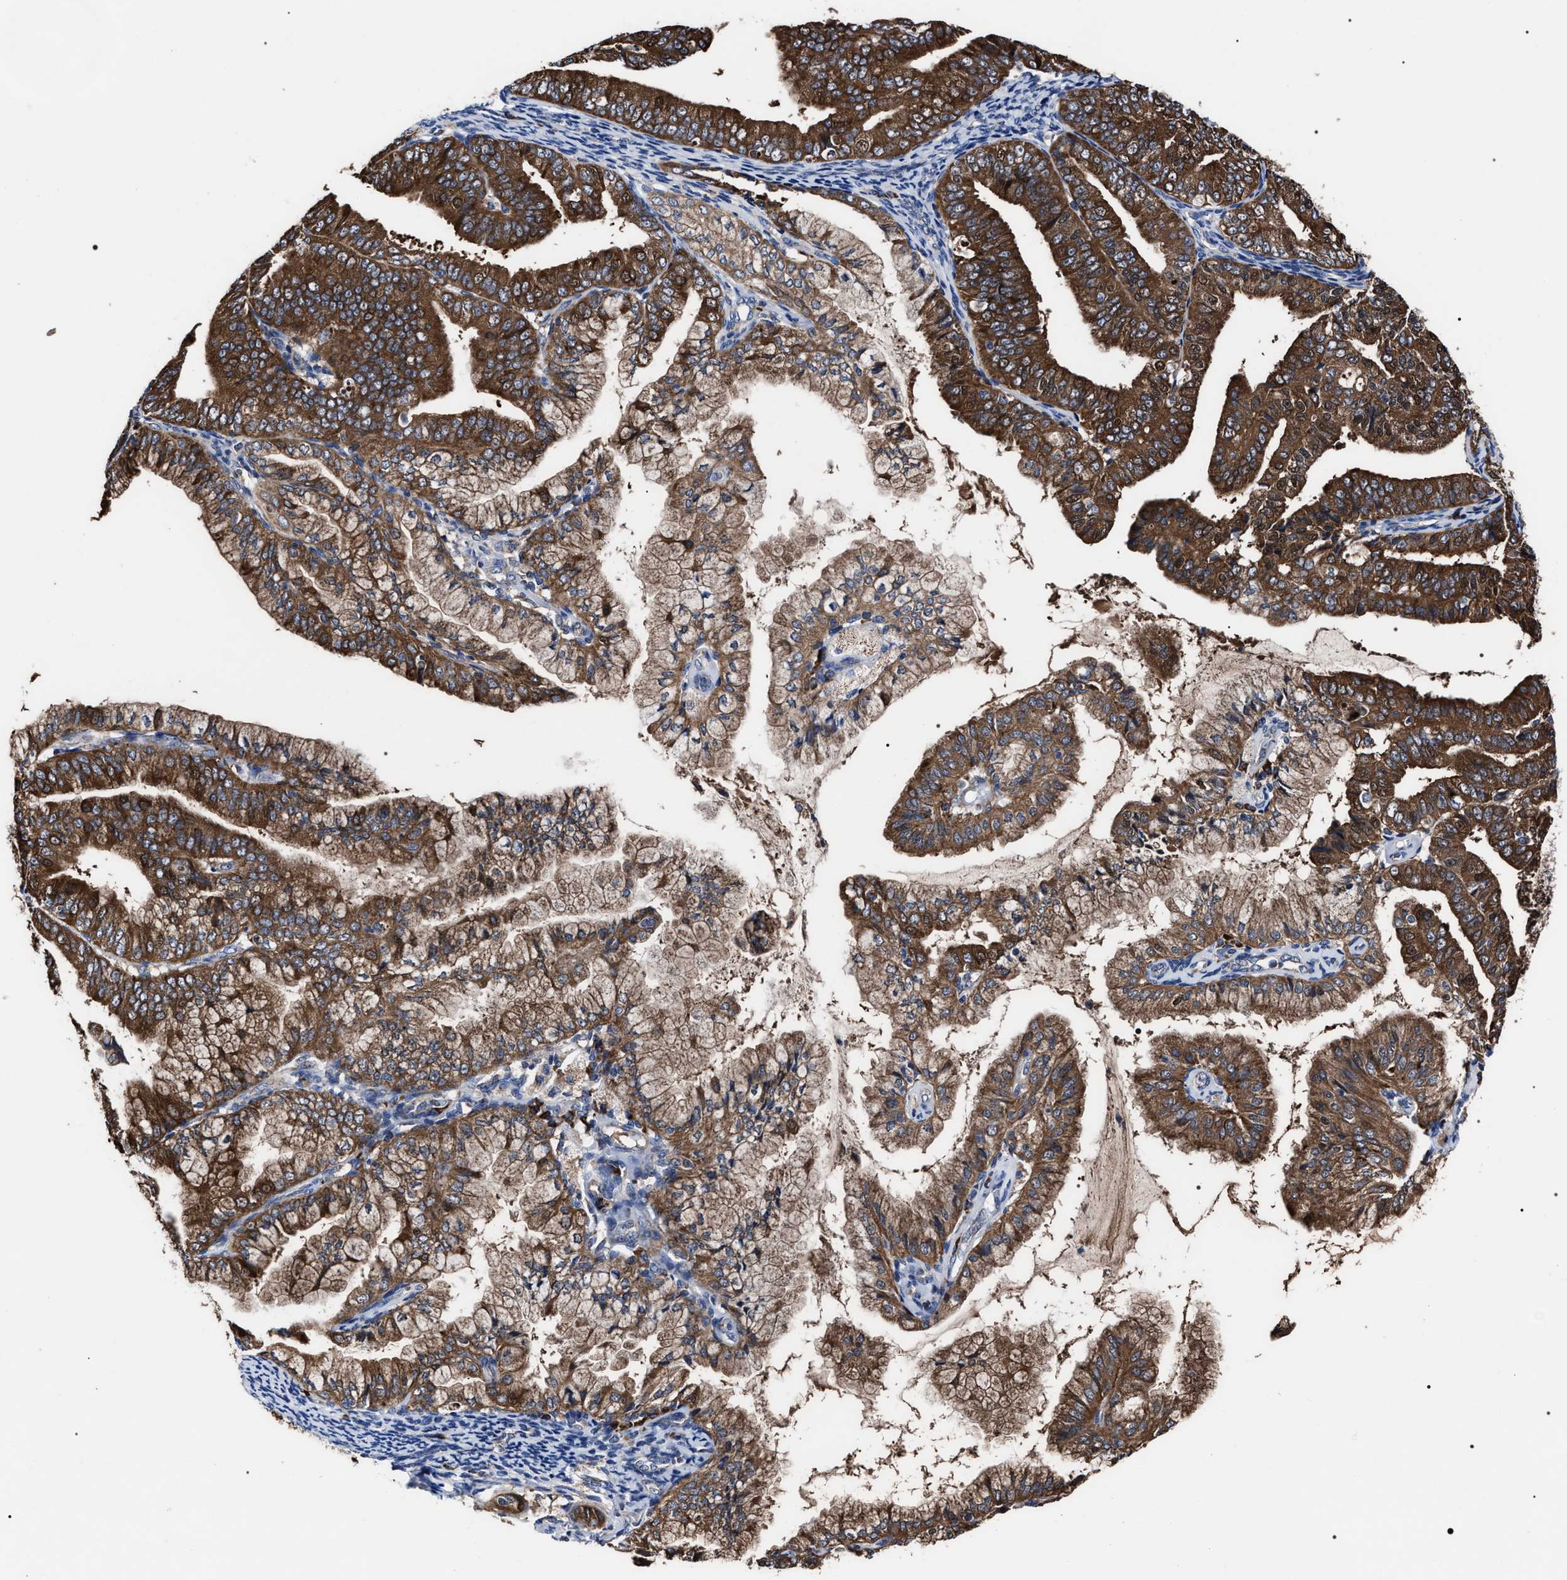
{"staining": {"intensity": "strong", "quantity": ">75%", "location": "cytoplasmic/membranous"}, "tissue": "endometrial cancer", "cell_type": "Tumor cells", "image_type": "cancer", "snomed": [{"axis": "morphology", "description": "Adenocarcinoma, NOS"}, {"axis": "topography", "description": "Endometrium"}], "caption": "Endometrial cancer was stained to show a protein in brown. There is high levels of strong cytoplasmic/membranous expression in about >75% of tumor cells.", "gene": "MACC1", "patient": {"sex": "female", "age": 63}}